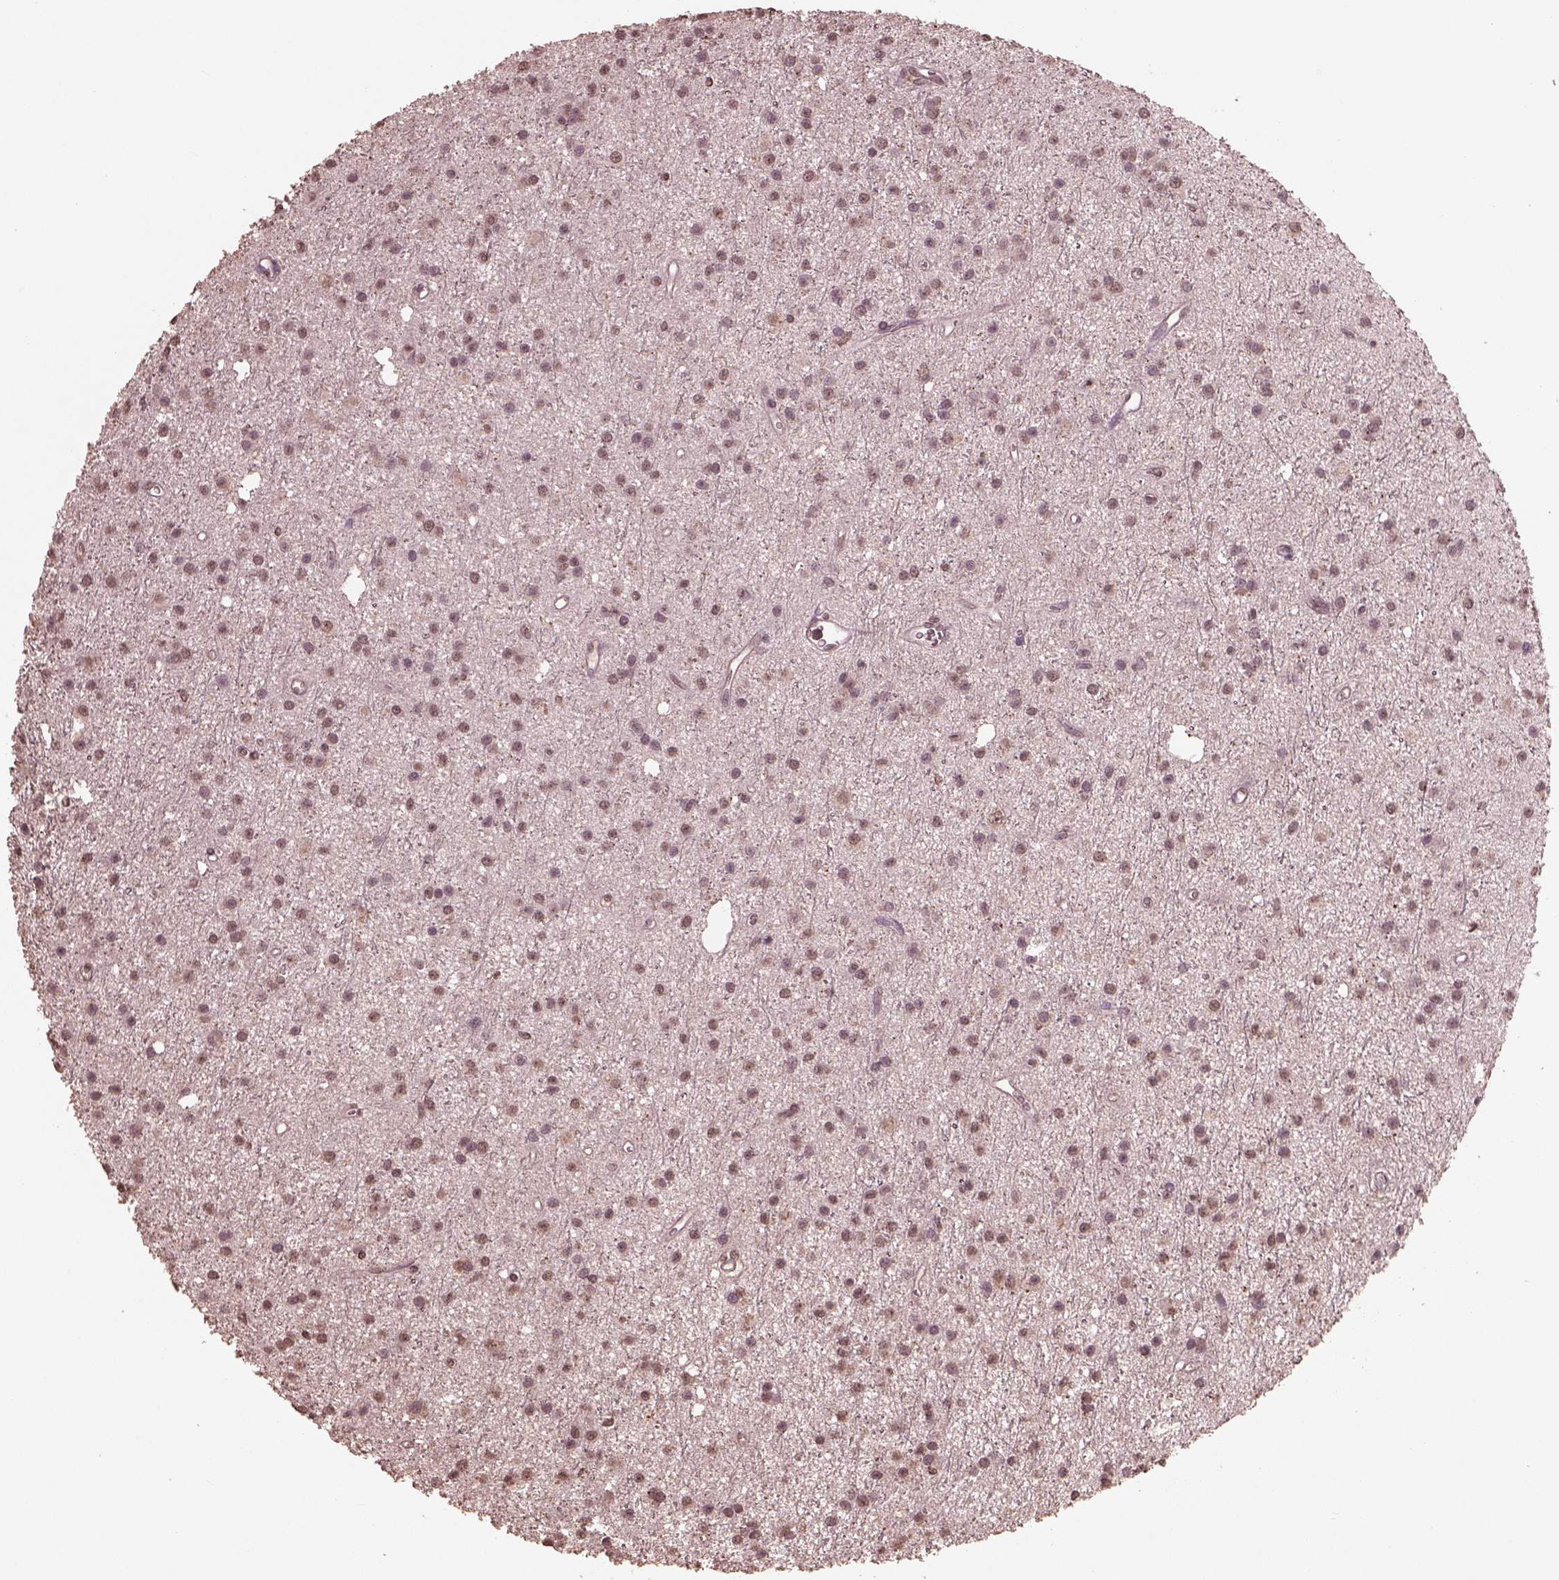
{"staining": {"intensity": "weak", "quantity": "25%-75%", "location": "nuclear"}, "tissue": "glioma", "cell_type": "Tumor cells", "image_type": "cancer", "snomed": [{"axis": "morphology", "description": "Glioma, malignant, Low grade"}, {"axis": "topography", "description": "Brain"}], "caption": "Weak nuclear protein expression is identified in approximately 25%-75% of tumor cells in glioma.", "gene": "CPT1C", "patient": {"sex": "male", "age": 27}}